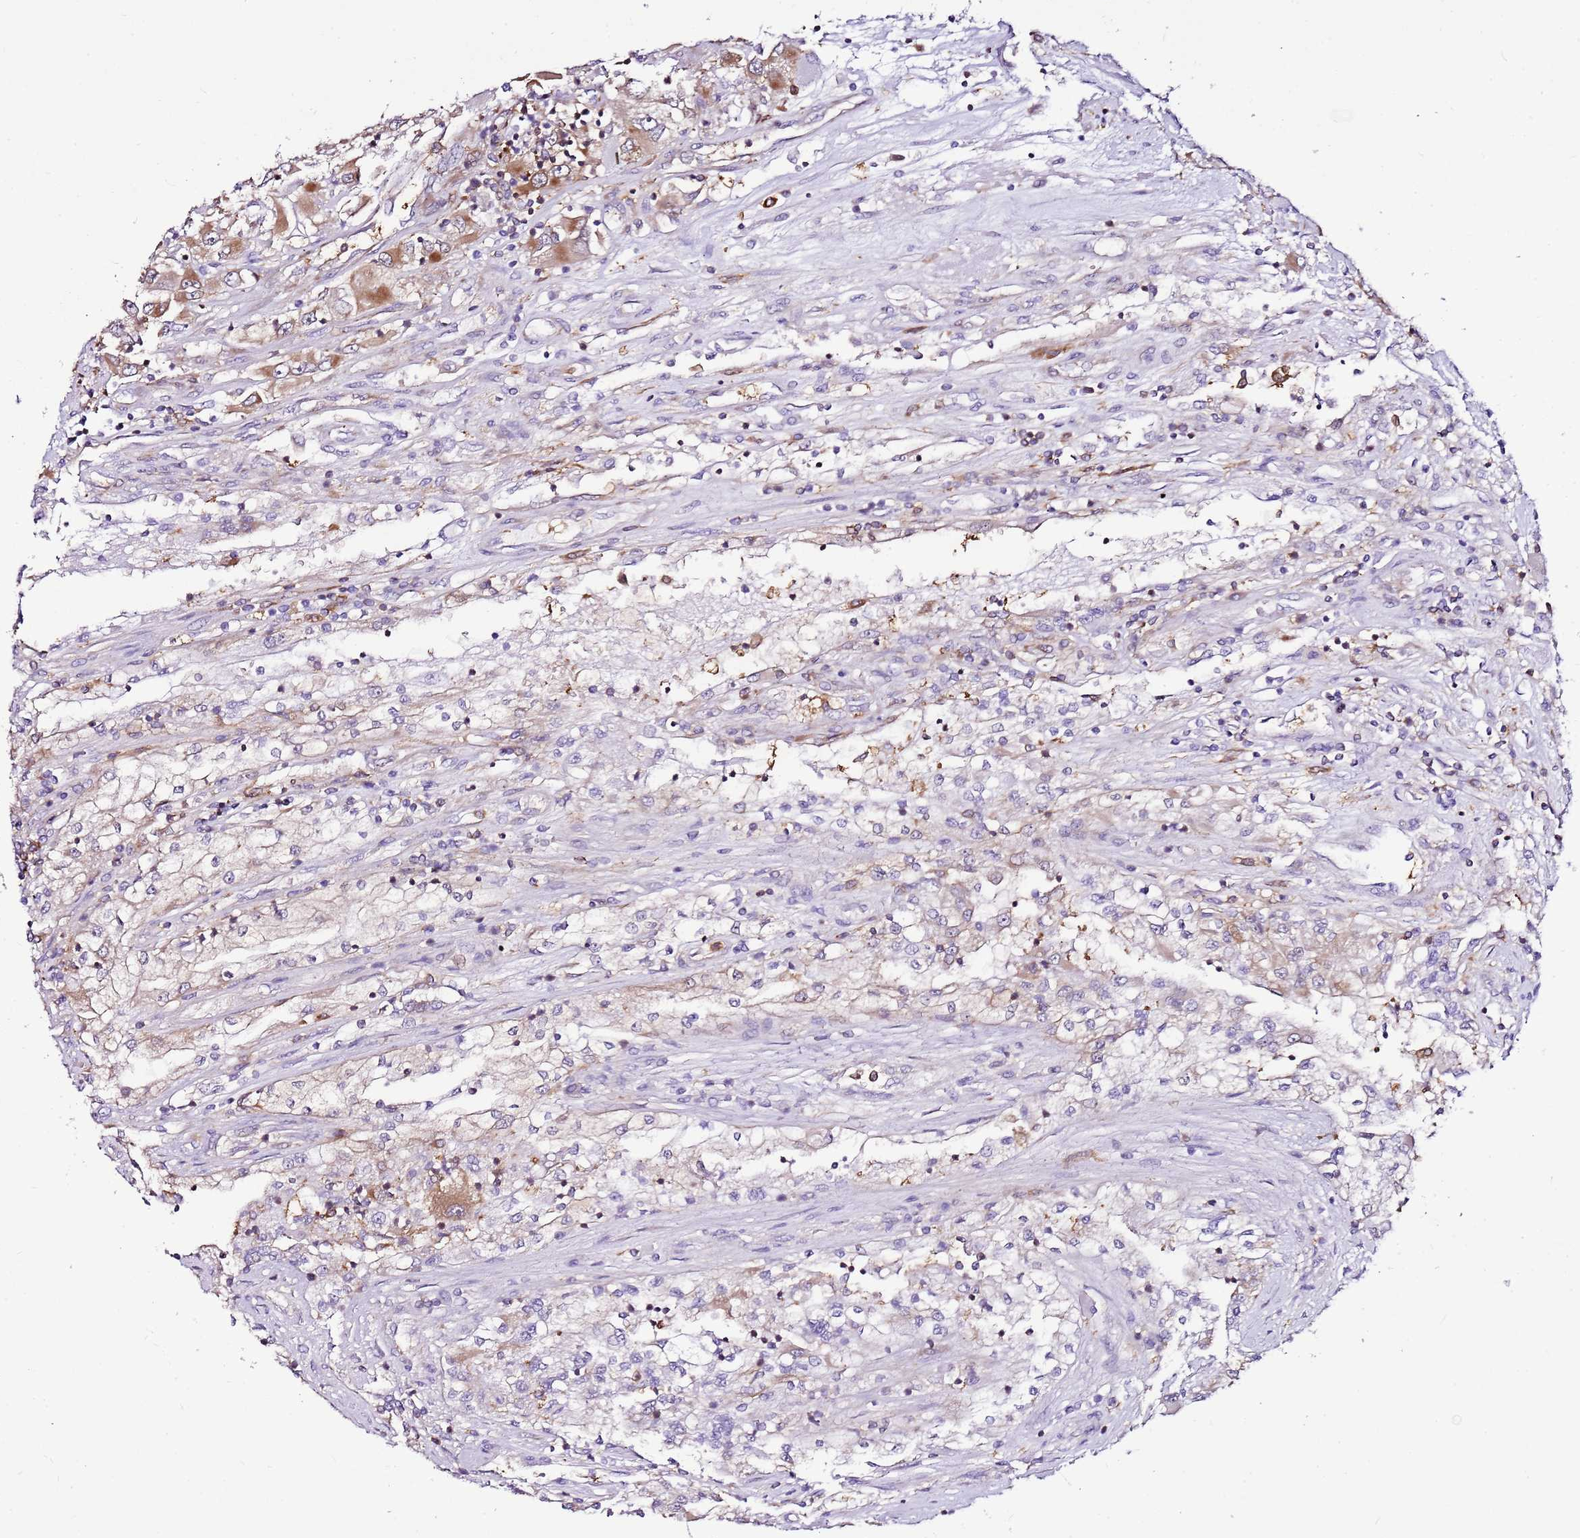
{"staining": {"intensity": "moderate", "quantity": ">75%", "location": "cytoplasmic/membranous"}, "tissue": "renal cancer", "cell_type": "Tumor cells", "image_type": "cancer", "snomed": [{"axis": "morphology", "description": "Adenocarcinoma, NOS"}, {"axis": "topography", "description": "Kidney"}], "caption": "Tumor cells display medium levels of moderate cytoplasmic/membranous expression in about >75% of cells in renal adenocarcinoma.", "gene": "ATXN2L", "patient": {"sex": "female", "age": 52}}